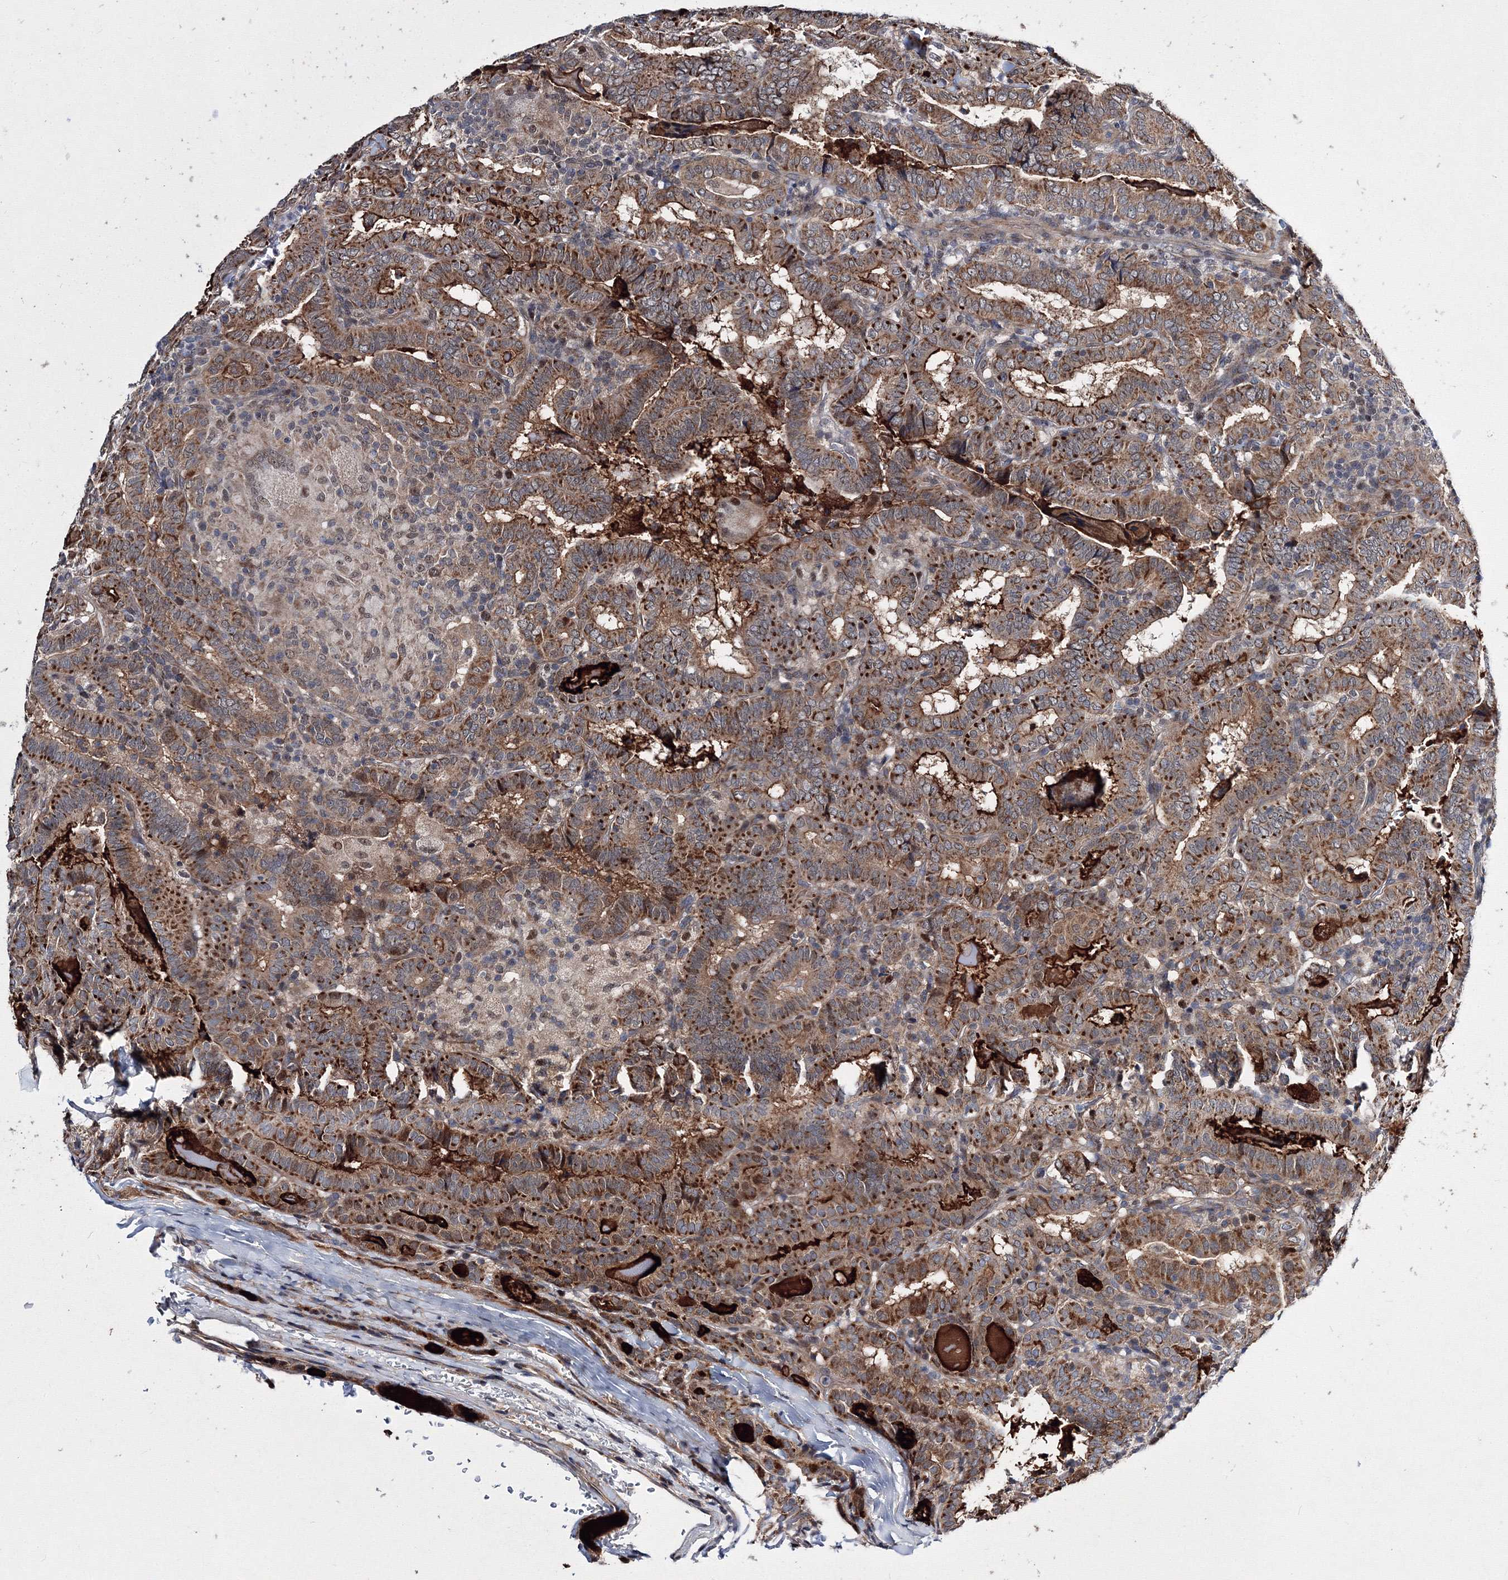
{"staining": {"intensity": "strong", "quantity": ">75%", "location": "cytoplasmic/membranous"}, "tissue": "thyroid cancer", "cell_type": "Tumor cells", "image_type": "cancer", "snomed": [{"axis": "morphology", "description": "Papillary adenocarcinoma, NOS"}, {"axis": "topography", "description": "Thyroid gland"}], "caption": "The immunohistochemical stain highlights strong cytoplasmic/membranous positivity in tumor cells of thyroid cancer (papillary adenocarcinoma) tissue. The staining was performed using DAB to visualize the protein expression in brown, while the nuclei were stained in blue with hematoxylin (Magnification: 20x).", "gene": "GPN1", "patient": {"sex": "female", "age": 72}}